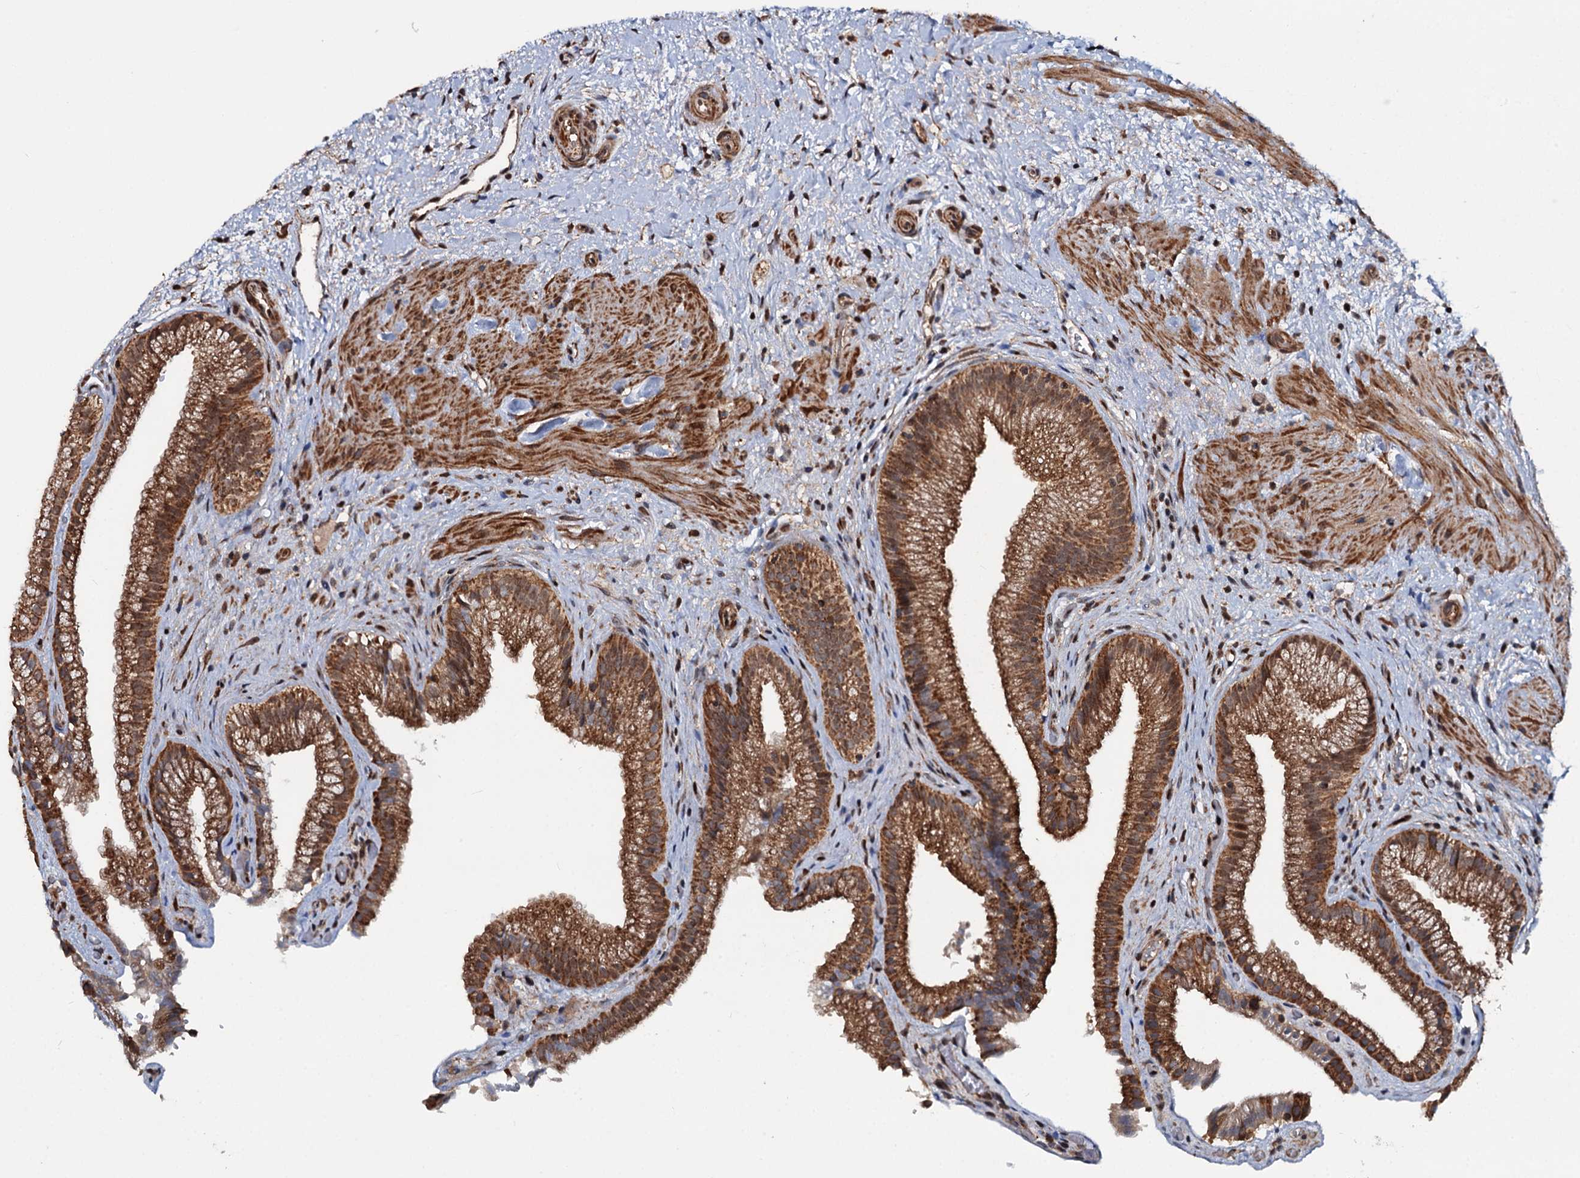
{"staining": {"intensity": "strong", "quantity": ">75%", "location": "cytoplasmic/membranous"}, "tissue": "gallbladder", "cell_type": "Glandular cells", "image_type": "normal", "snomed": [{"axis": "morphology", "description": "Normal tissue, NOS"}, {"axis": "morphology", "description": "Inflammation, NOS"}, {"axis": "topography", "description": "Gallbladder"}], "caption": "Immunohistochemistry staining of unremarkable gallbladder, which displays high levels of strong cytoplasmic/membranous expression in about >75% of glandular cells indicating strong cytoplasmic/membranous protein expression. The staining was performed using DAB (brown) for protein detection and nuclei were counterstained in hematoxylin (blue).", "gene": "CEP76", "patient": {"sex": "male", "age": 51}}